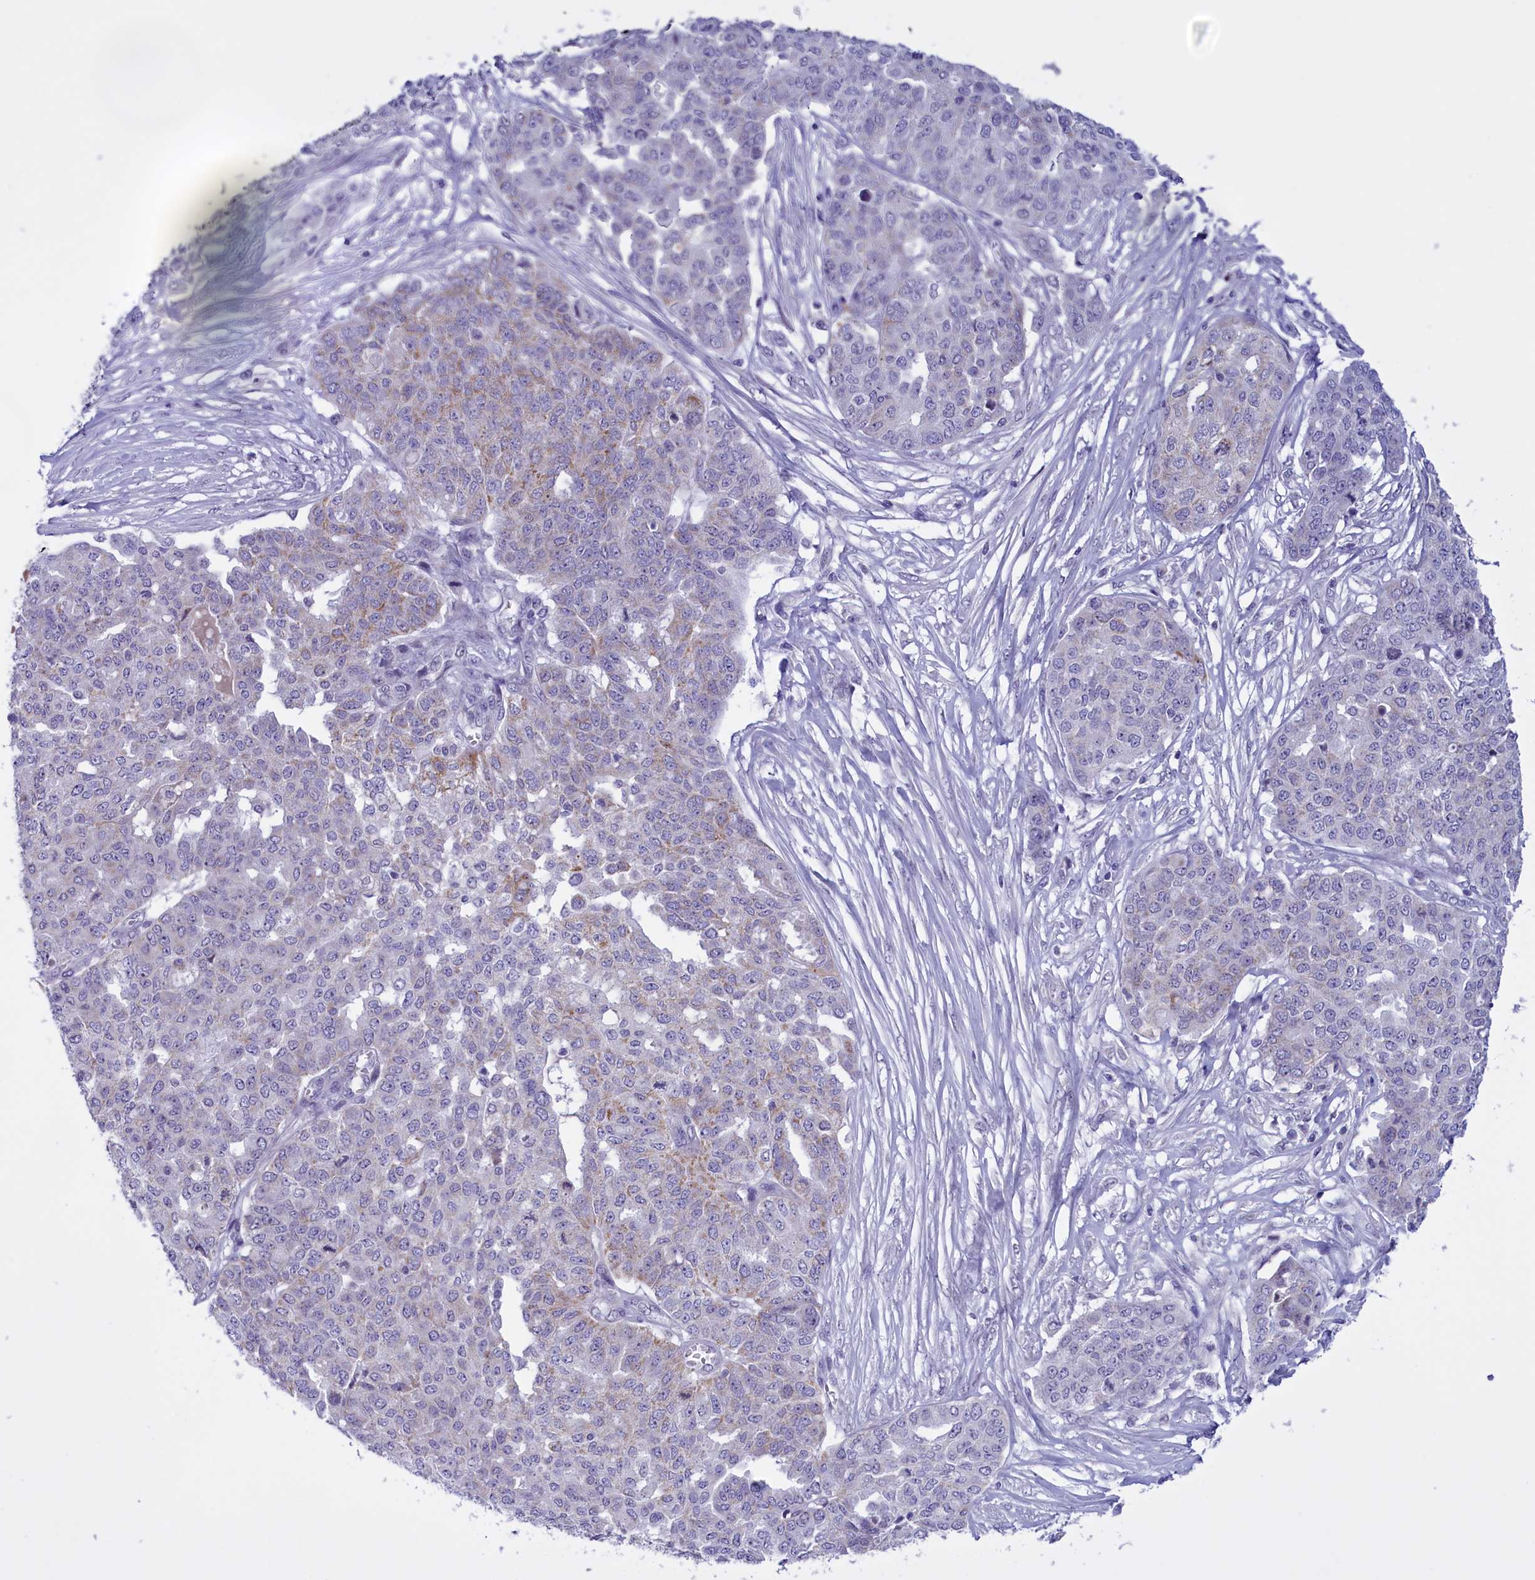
{"staining": {"intensity": "moderate", "quantity": "<25%", "location": "cytoplasmic/membranous"}, "tissue": "ovarian cancer", "cell_type": "Tumor cells", "image_type": "cancer", "snomed": [{"axis": "morphology", "description": "Cystadenocarcinoma, serous, NOS"}, {"axis": "topography", "description": "Soft tissue"}, {"axis": "topography", "description": "Ovary"}], "caption": "This micrograph displays immunohistochemistry staining of ovarian cancer (serous cystadenocarcinoma), with low moderate cytoplasmic/membranous positivity in approximately <25% of tumor cells.", "gene": "FAM149B1", "patient": {"sex": "female", "age": 57}}